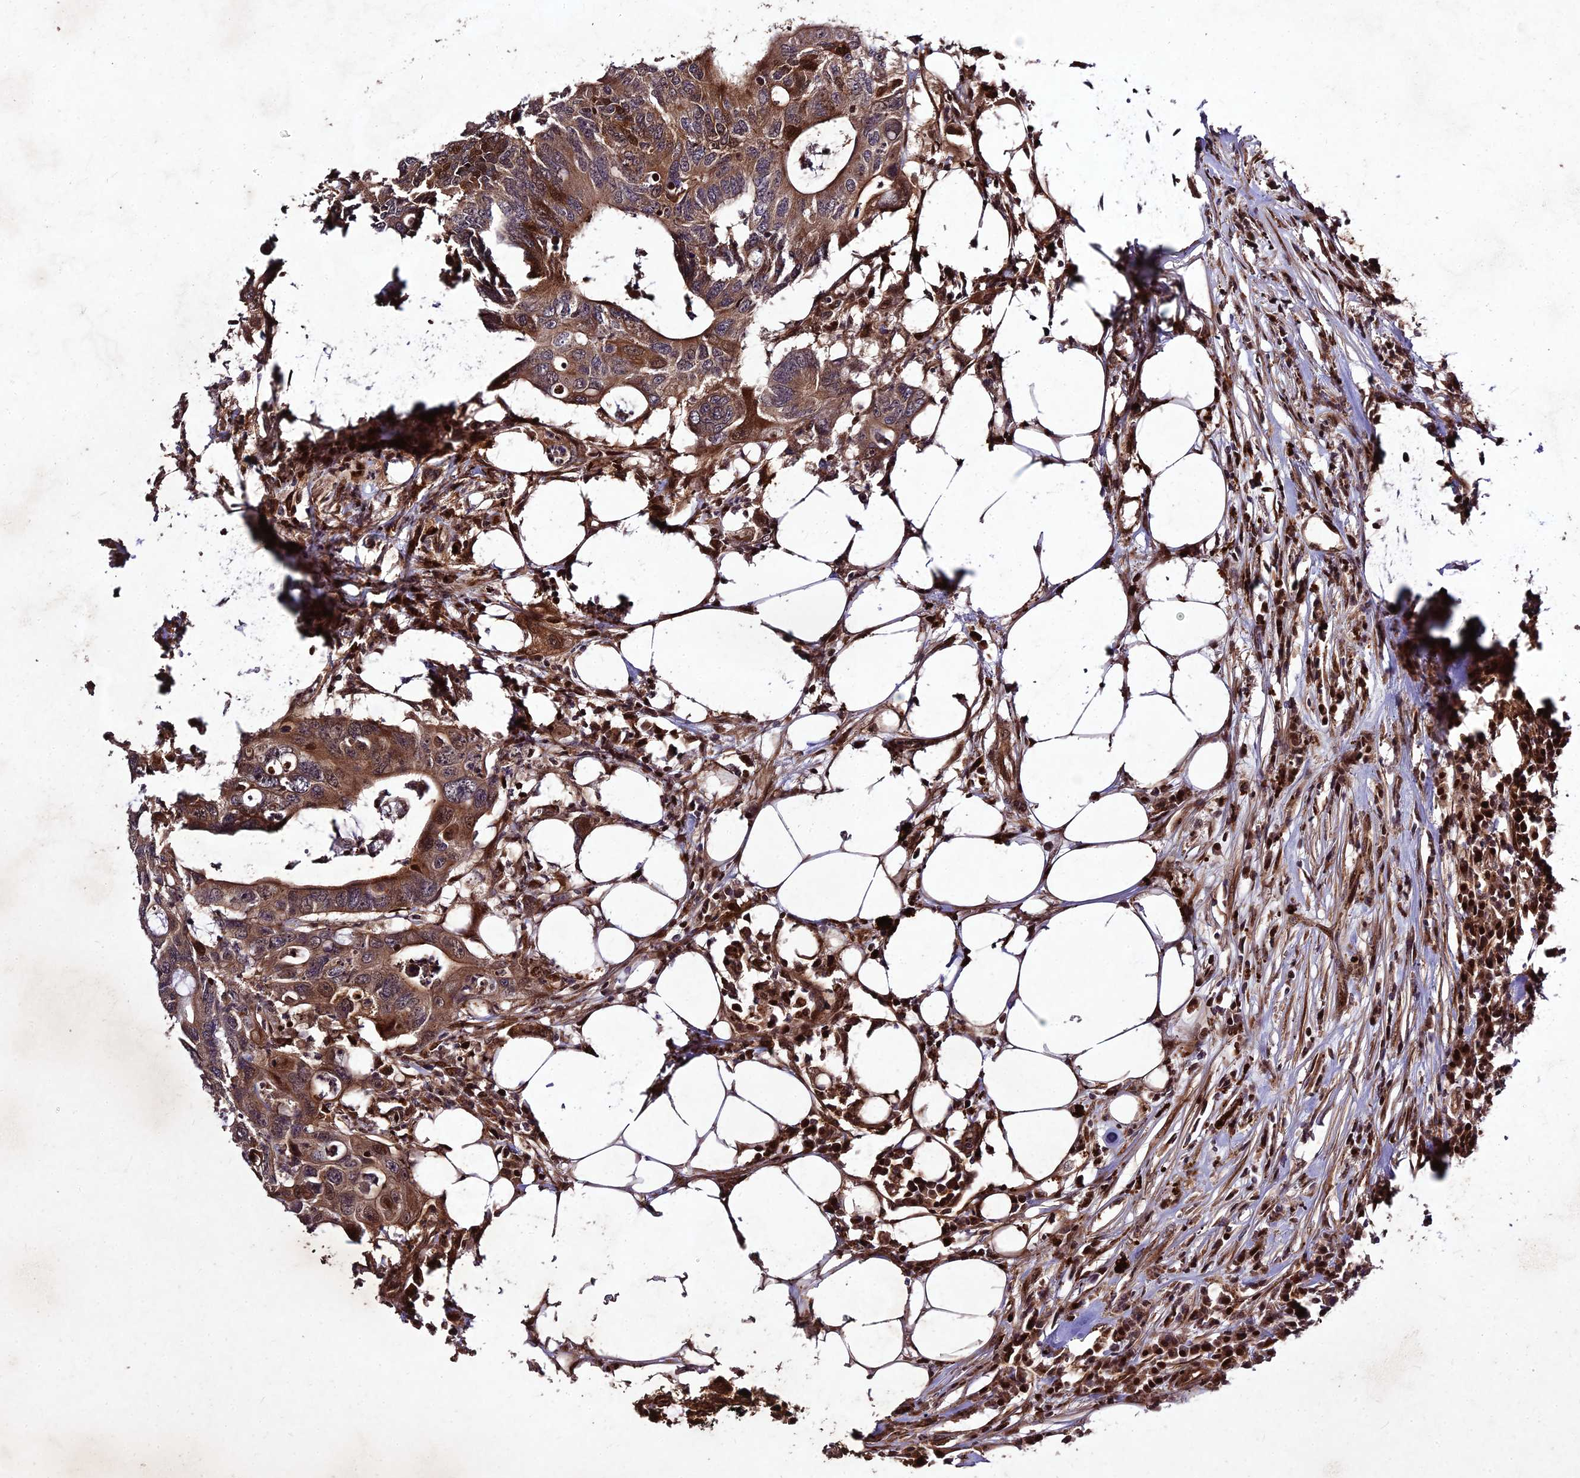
{"staining": {"intensity": "moderate", "quantity": ">75%", "location": "cytoplasmic/membranous,nuclear"}, "tissue": "colorectal cancer", "cell_type": "Tumor cells", "image_type": "cancer", "snomed": [{"axis": "morphology", "description": "Adenocarcinoma, NOS"}, {"axis": "topography", "description": "Colon"}], "caption": "Colorectal cancer stained with a brown dye shows moderate cytoplasmic/membranous and nuclear positive positivity in about >75% of tumor cells.", "gene": "MKKS", "patient": {"sex": "male", "age": 71}}